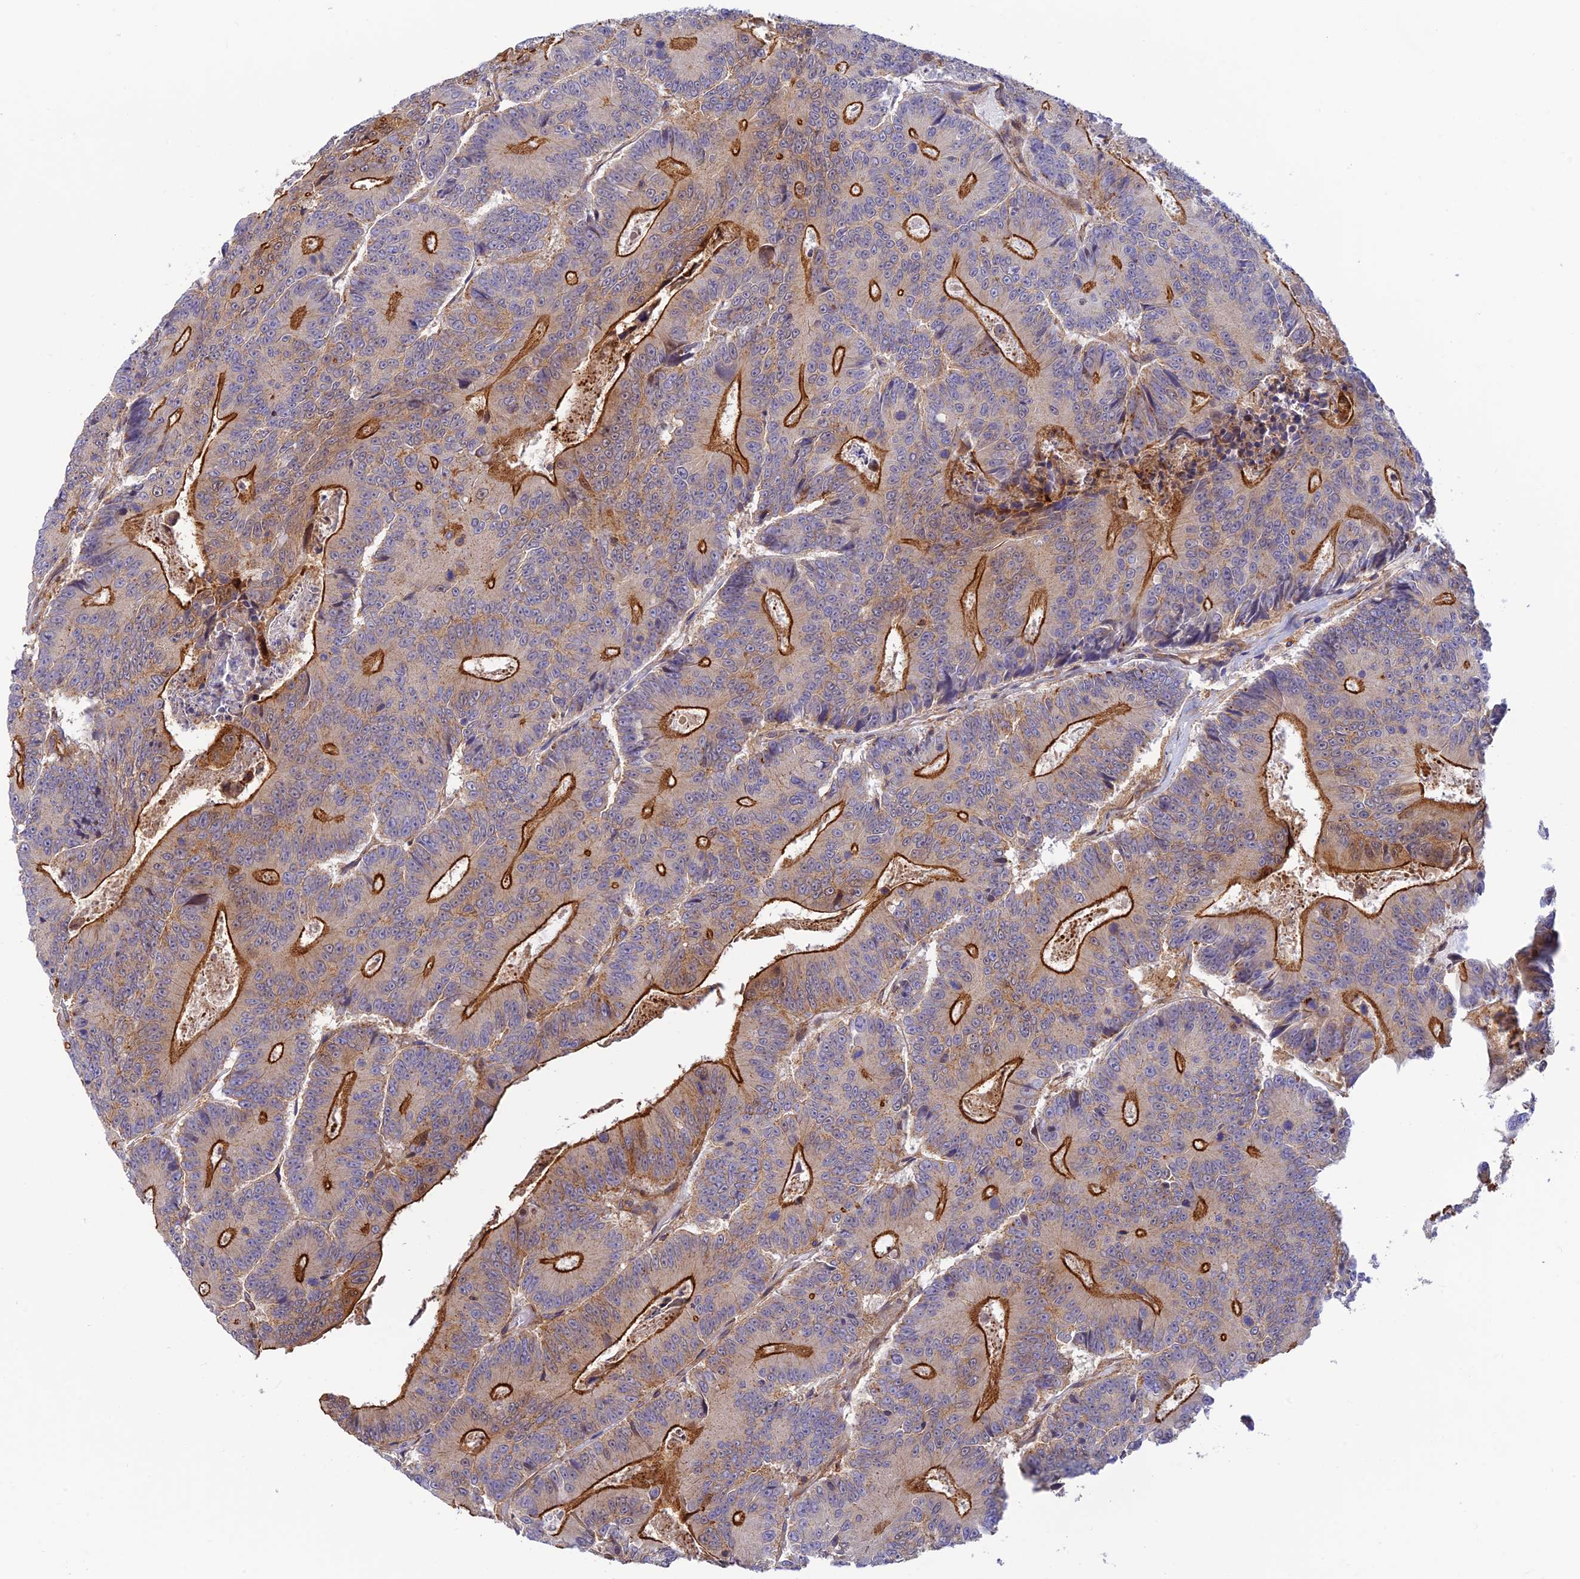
{"staining": {"intensity": "strong", "quantity": "25%-75%", "location": "cytoplasmic/membranous"}, "tissue": "colorectal cancer", "cell_type": "Tumor cells", "image_type": "cancer", "snomed": [{"axis": "morphology", "description": "Adenocarcinoma, NOS"}, {"axis": "topography", "description": "Colon"}], "caption": "The image exhibits staining of adenocarcinoma (colorectal), revealing strong cytoplasmic/membranous protein expression (brown color) within tumor cells.", "gene": "PPP1R12C", "patient": {"sex": "male", "age": 83}}